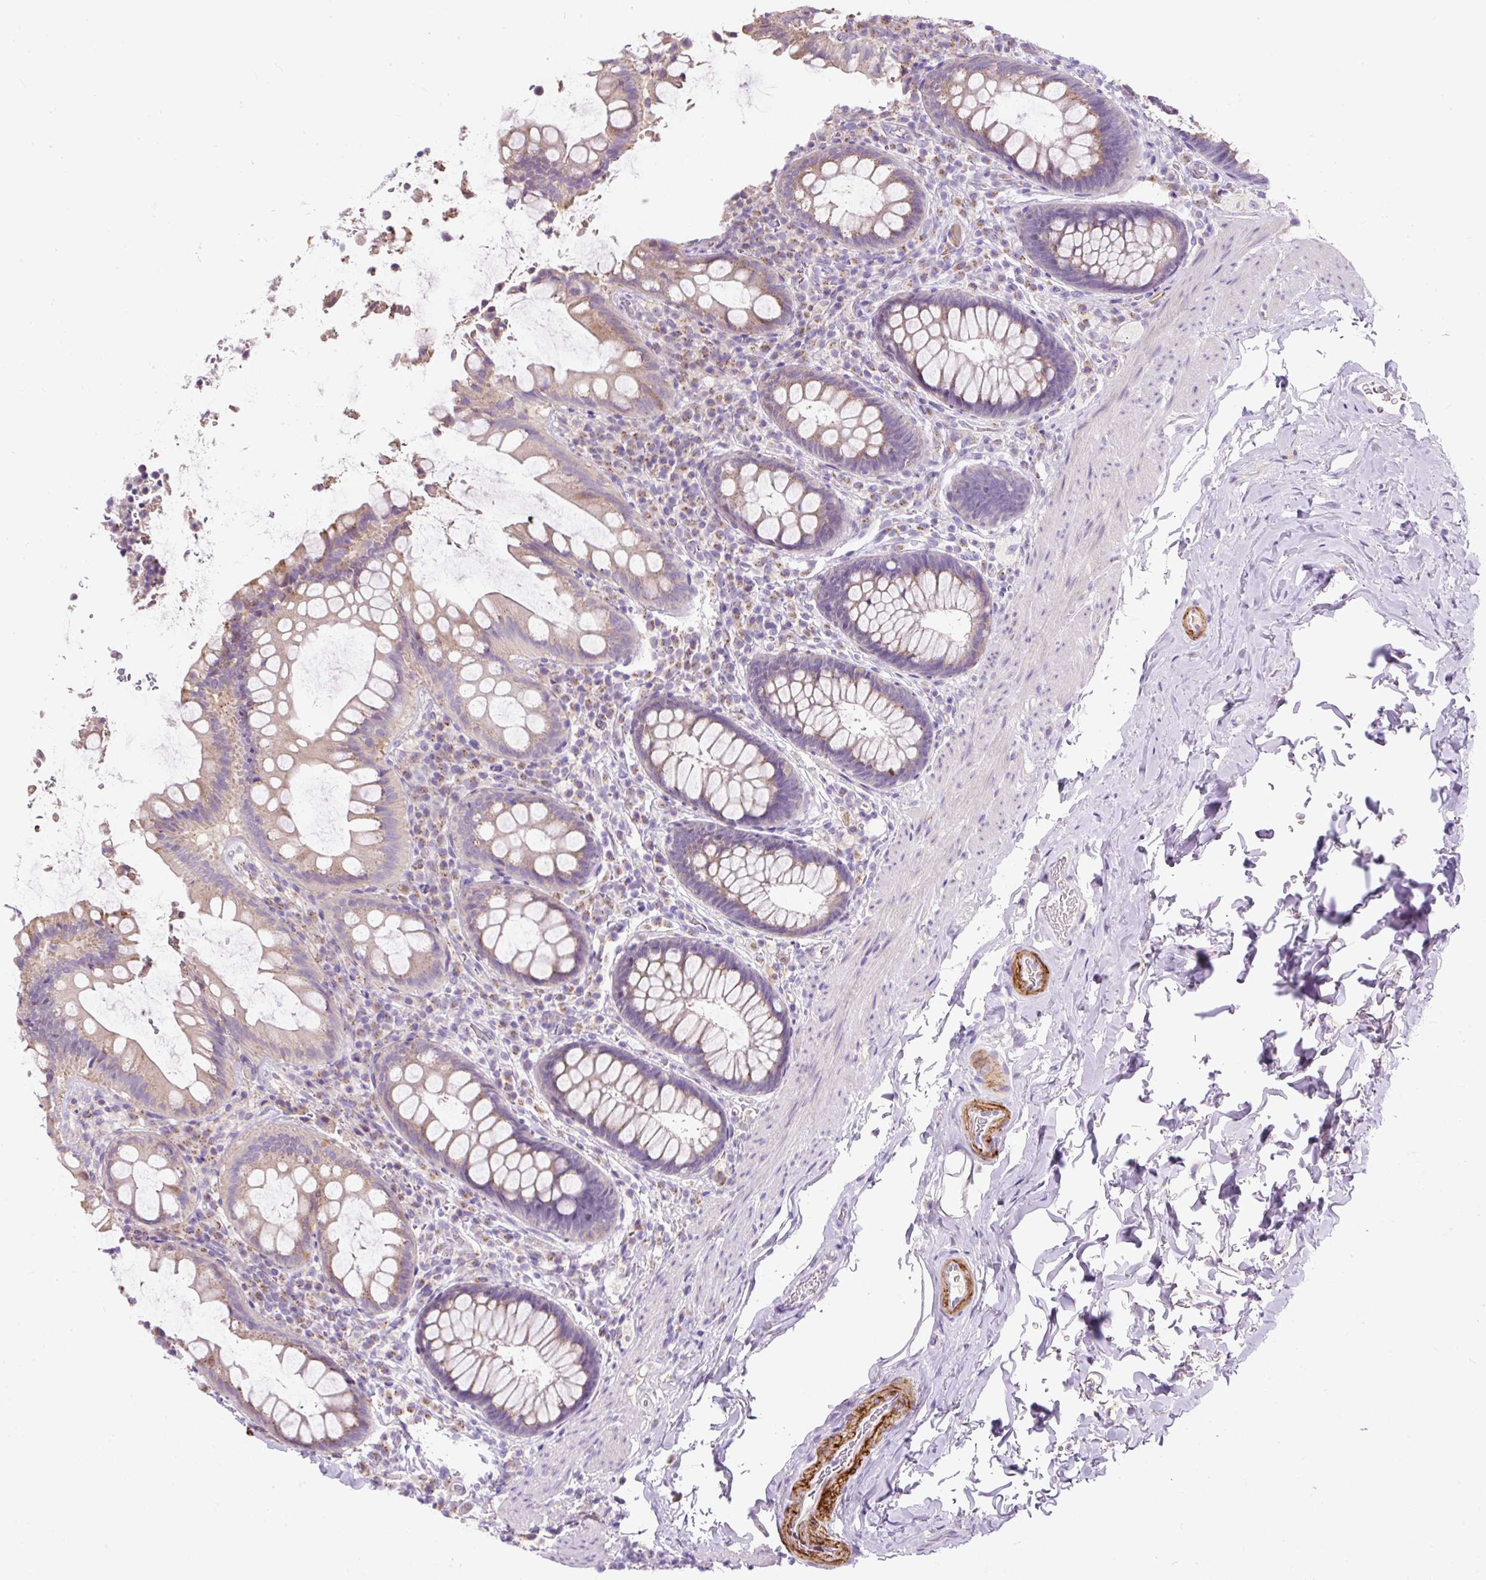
{"staining": {"intensity": "weak", "quantity": "25%-75%", "location": "cytoplasmic/membranous"}, "tissue": "rectum", "cell_type": "Glandular cells", "image_type": "normal", "snomed": [{"axis": "morphology", "description": "Normal tissue, NOS"}, {"axis": "topography", "description": "Rectum"}], "caption": "The histopathology image reveals immunohistochemical staining of unremarkable rectum. There is weak cytoplasmic/membranous expression is seen in approximately 25%-75% of glandular cells.", "gene": "SUSD5", "patient": {"sex": "female", "age": 69}}